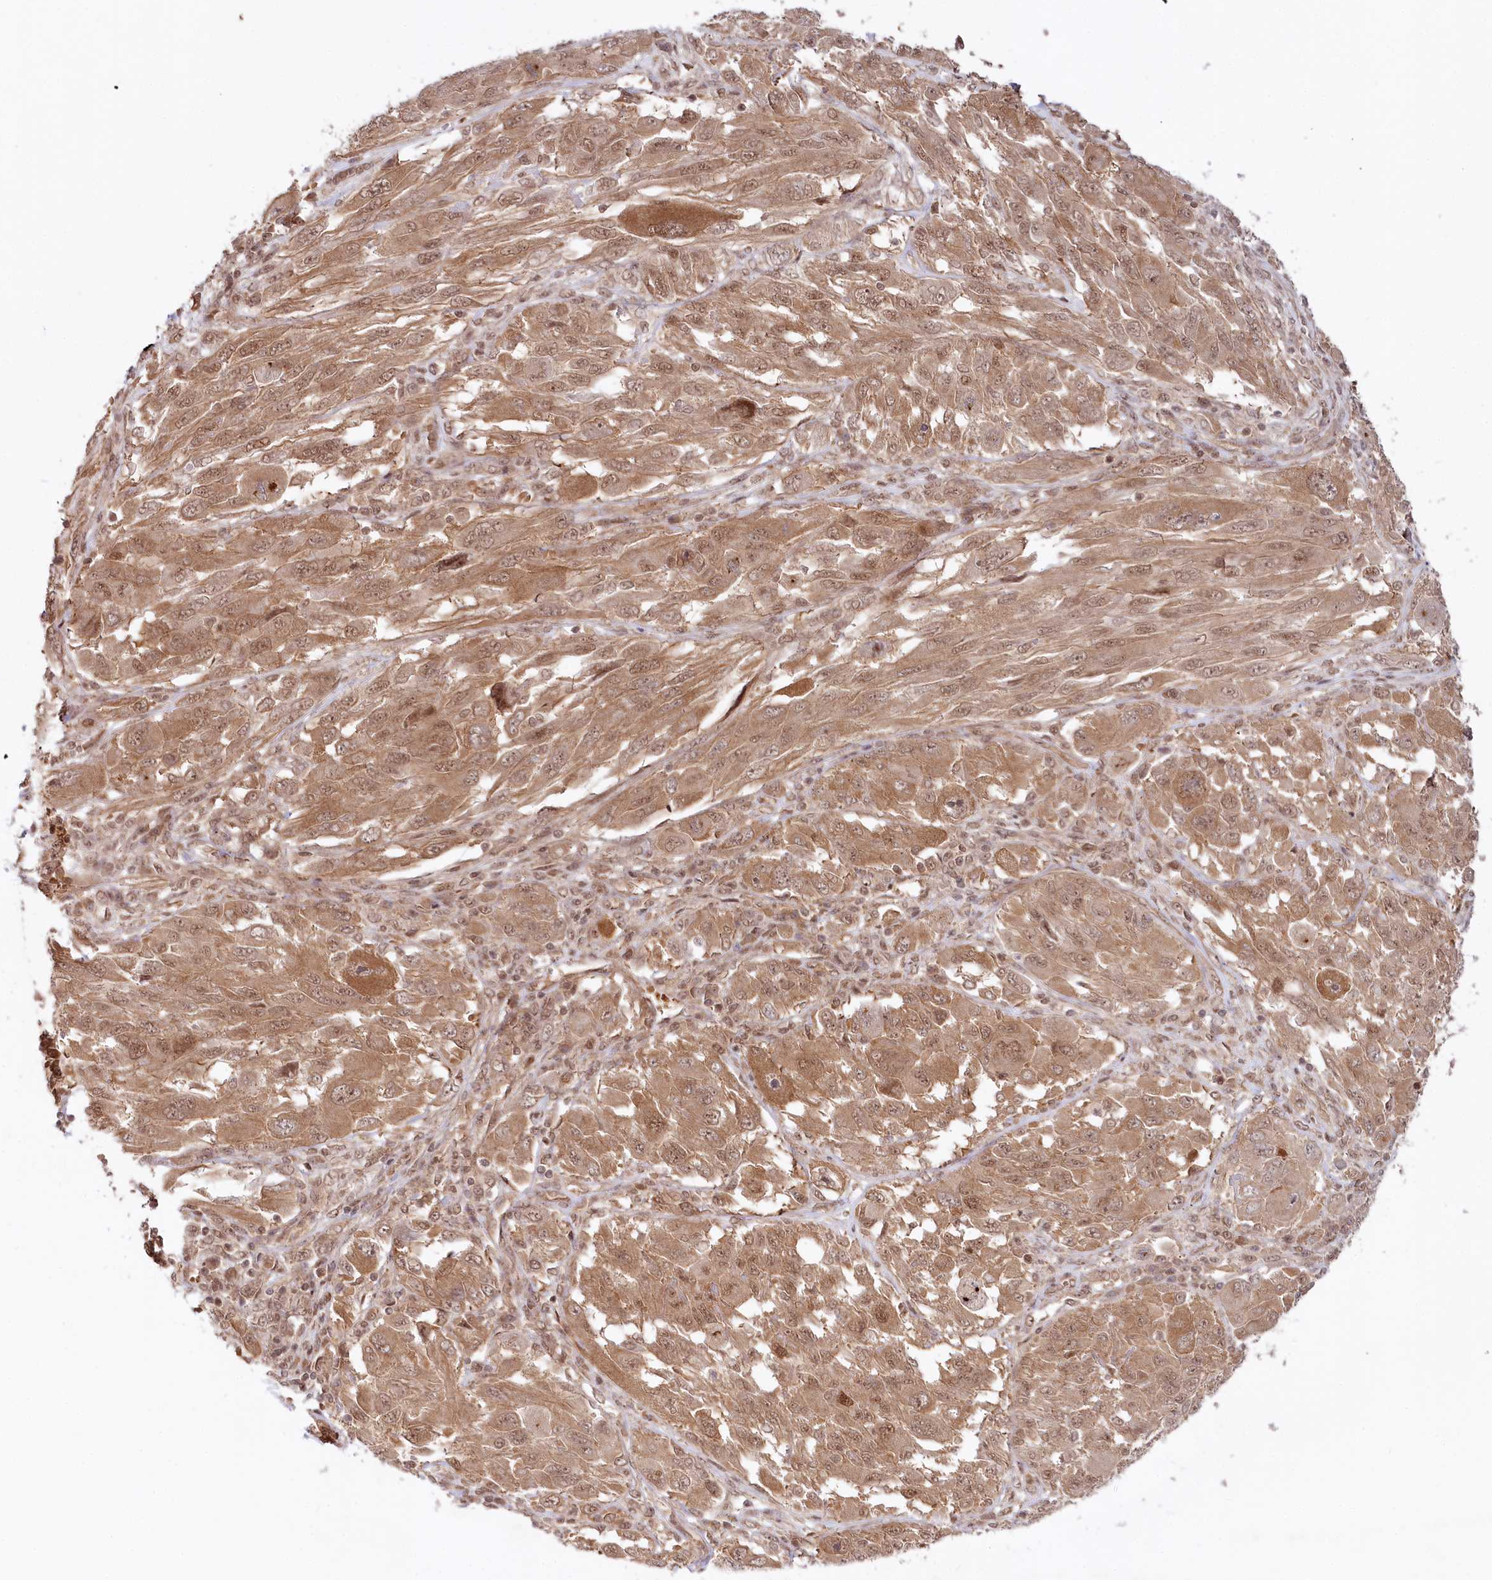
{"staining": {"intensity": "moderate", "quantity": ">75%", "location": "cytoplasmic/membranous,nuclear"}, "tissue": "melanoma", "cell_type": "Tumor cells", "image_type": "cancer", "snomed": [{"axis": "morphology", "description": "Malignant melanoma, NOS"}, {"axis": "topography", "description": "Skin"}], "caption": "Immunohistochemistry (IHC) (DAB (3,3'-diaminobenzidine)) staining of melanoma exhibits moderate cytoplasmic/membranous and nuclear protein expression in approximately >75% of tumor cells. (DAB (3,3'-diaminobenzidine) = brown stain, brightfield microscopy at high magnification).", "gene": "CCDC65", "patient": {"sex": "female", "age": 91}}